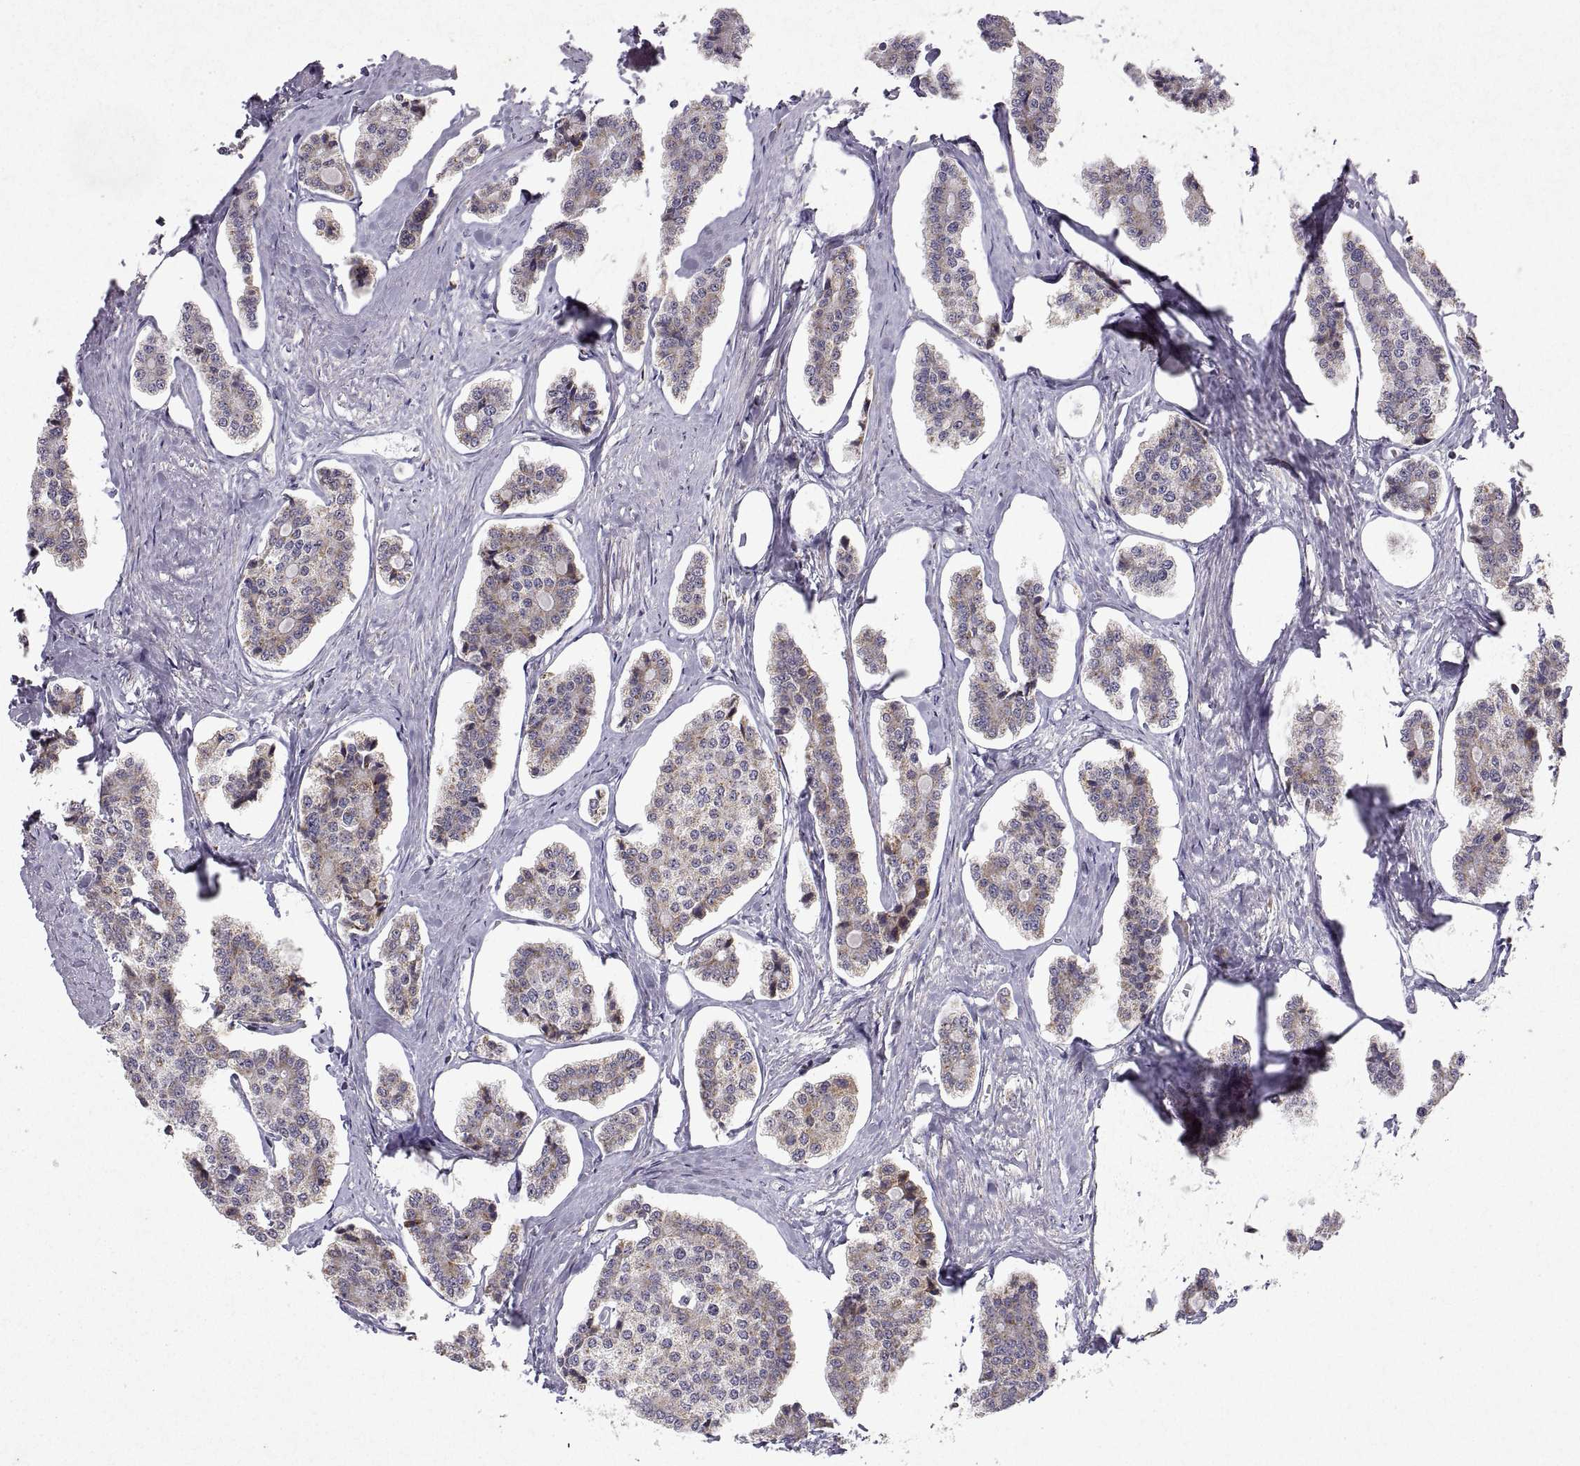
{"staining": {"intensity": "weak", "quantity": "25%-75%", "location": "cytoplasmic/membranous"}, "tissue": "carcinoid", "cell_type": "Tumor cells", "image_type": "cancer", "snomed": [{"axis": "morphology", "description": "Carcinoid, malignant, NOS"}, {"axis": "topography", "description": "Small intestine"}], "caption": "The image exhibits staining of carcinoid, revealing weak cytoplasmic/membranous protein expression (brown color) within tumor cells. The staining is performed using DAB (3,3'-diaminobenzidine) brown chromogen to label protein expression. The nuclei are counter-stained blue using hematoxylin.", "gene": "MANBAL", "patient": {"sex": "female", "age": 65}}